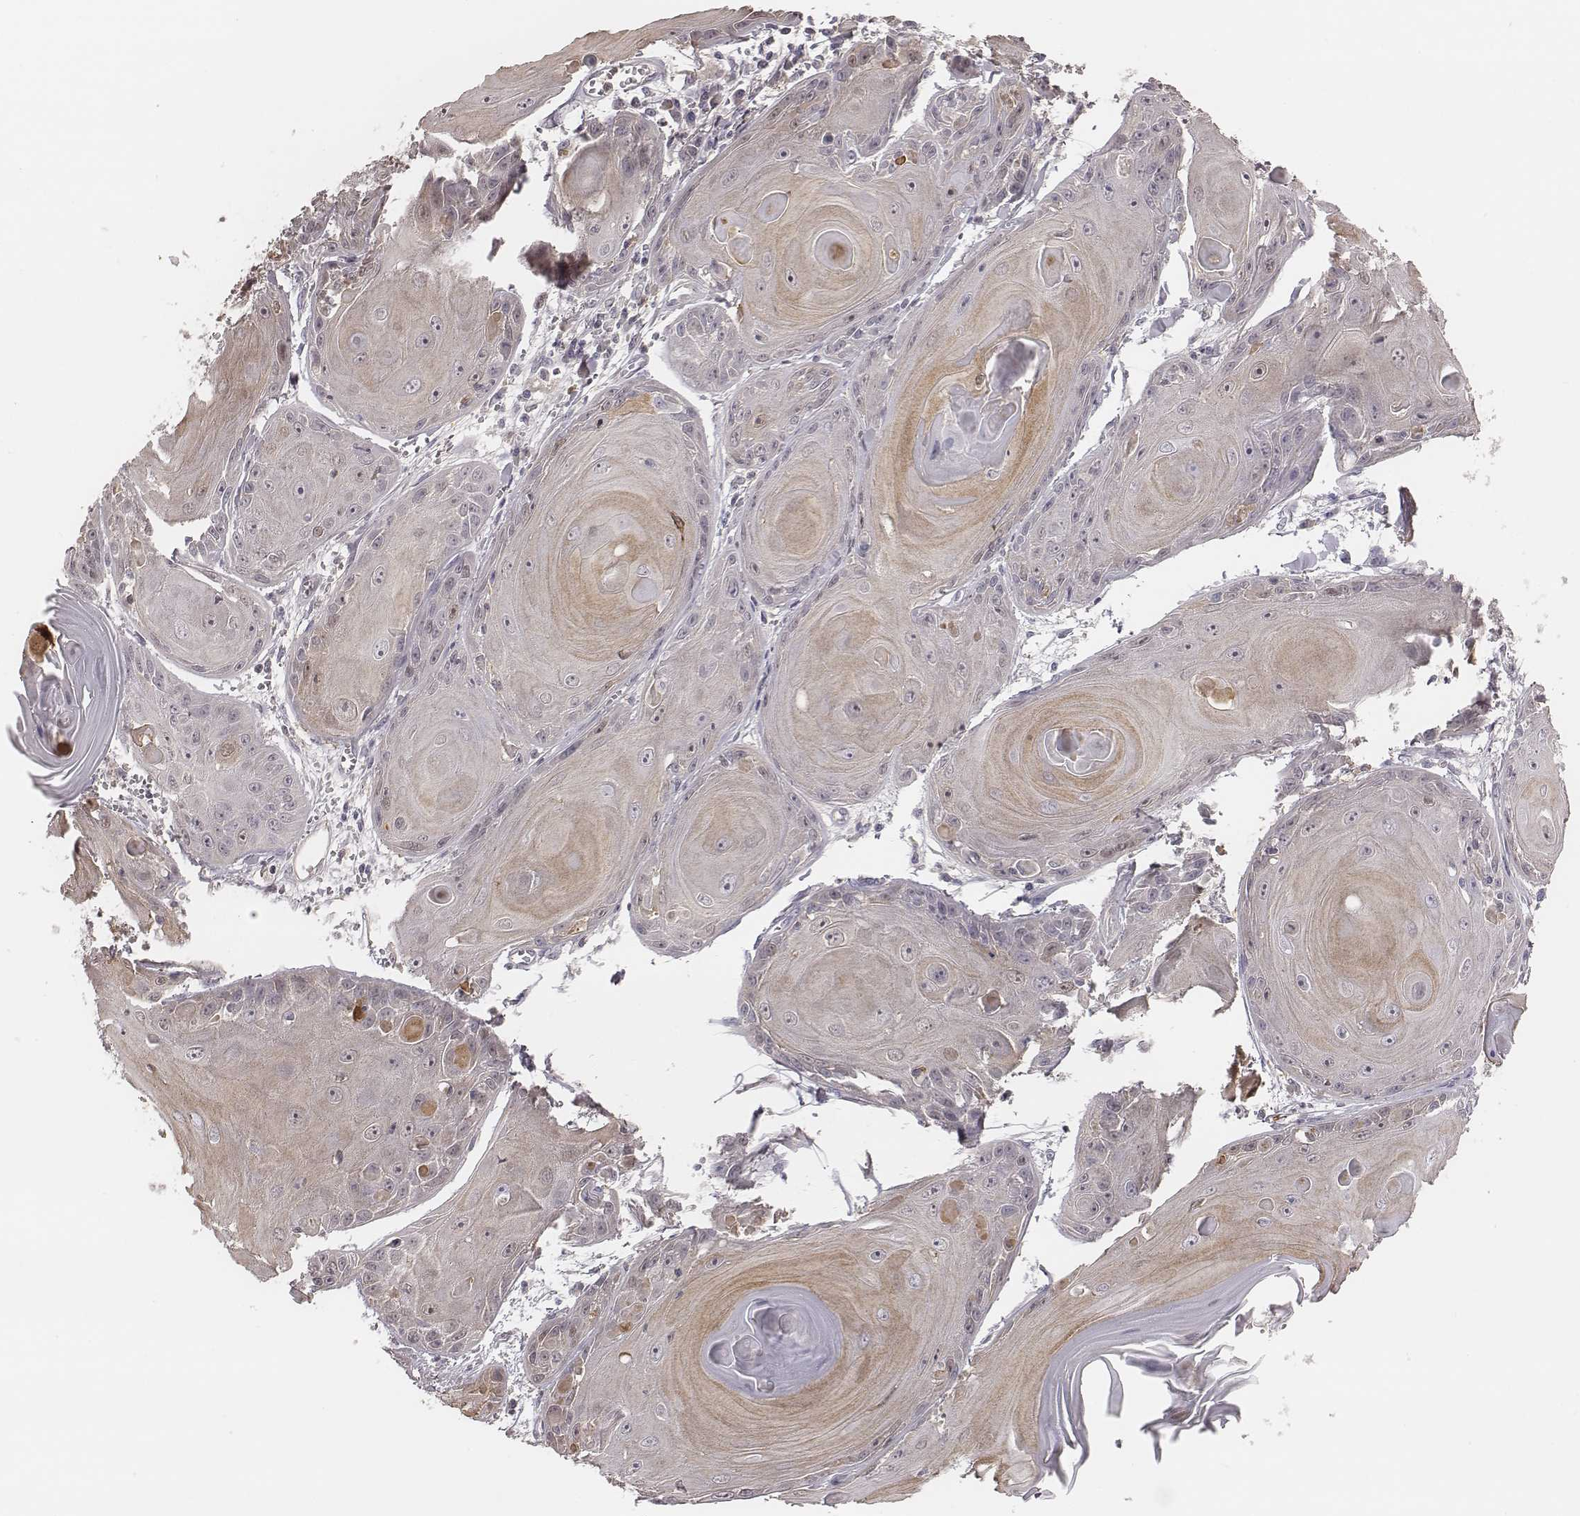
{"staining": {"intensity": "weak", "quantity": "25%-75%", "location": "cytoplasmic/membranous"}, "tissue": "skin cancer", "cell_type": "Tumor cells", "image_type": "cancer", "snomed": [{"axis": "morphology", "description": "Squamous cell carcinoma, NOS"}, {"axis": "topography", "description": "Skin"}, {"axis": "topography", "description": "Vulva"}], "caption": "The immunohistochemical stain shows weak cytoplasmic/membranous expression in tumor cells of squamous cell carcinoma (skin) tissue.", "gene": "TLX3", "patient": {"sex": "female", "age": 85}}